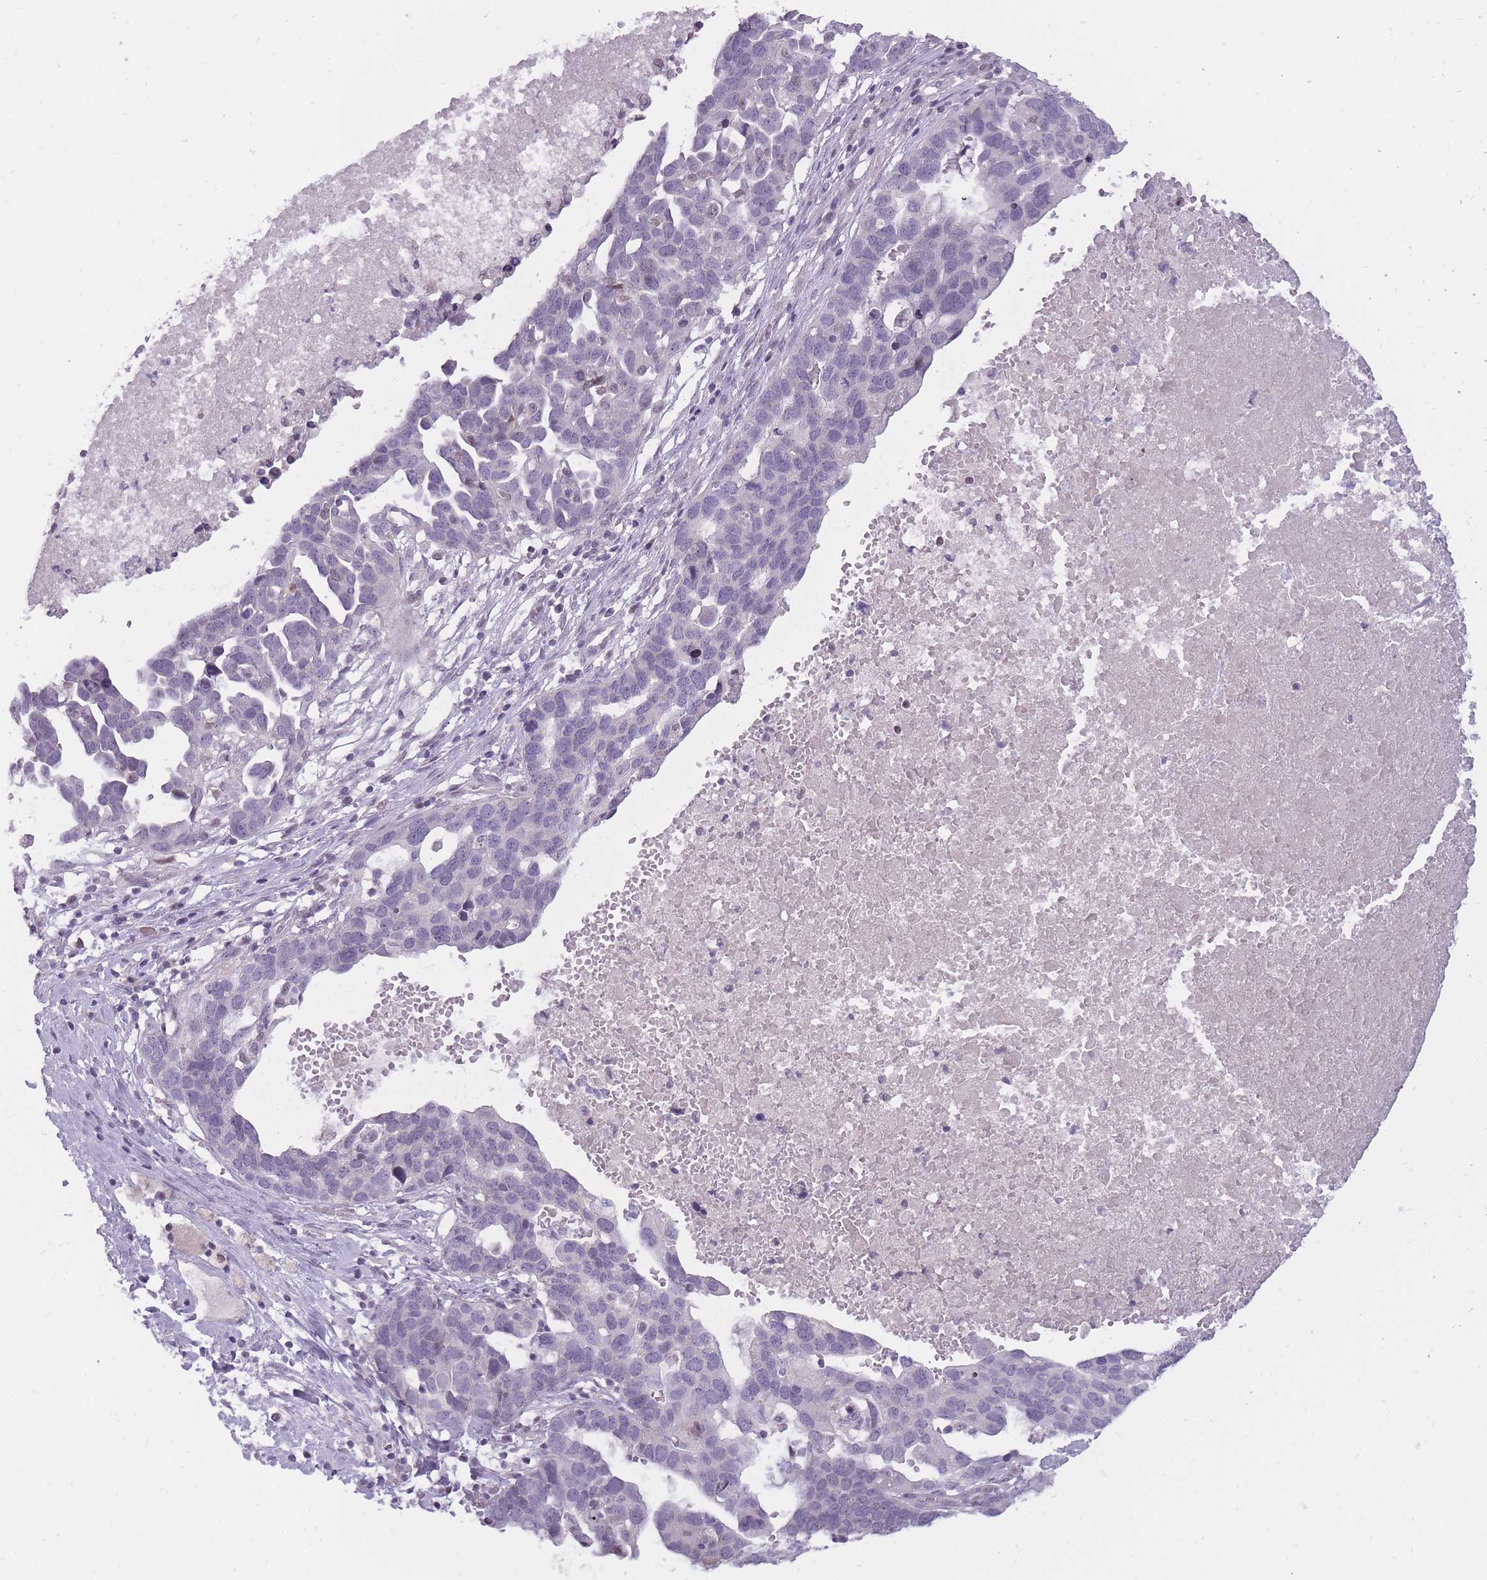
{"staining": {"intensity": "negative", "quantity": "none", "location": "none"}, "tissue": "ovarian cancer", "cell_type": "Tumor cells", "image_type": "cancer", "snomed": [{"axis": "morphology", "description": "Cystadenocarcinoma, serous, NOS"}, {"axis": "topography", "description": "Ovary"}], "caption": "Immunohistochemistry (IHC) of serous cystadenocarcinoma (ovarian) reveals no positivity in tumor cells. (Immunohistochemistry (IHC), brightfield microscopy, high magnification).", "gene": "POMZP3", "patient": {"sex": "female", "age": 54}}